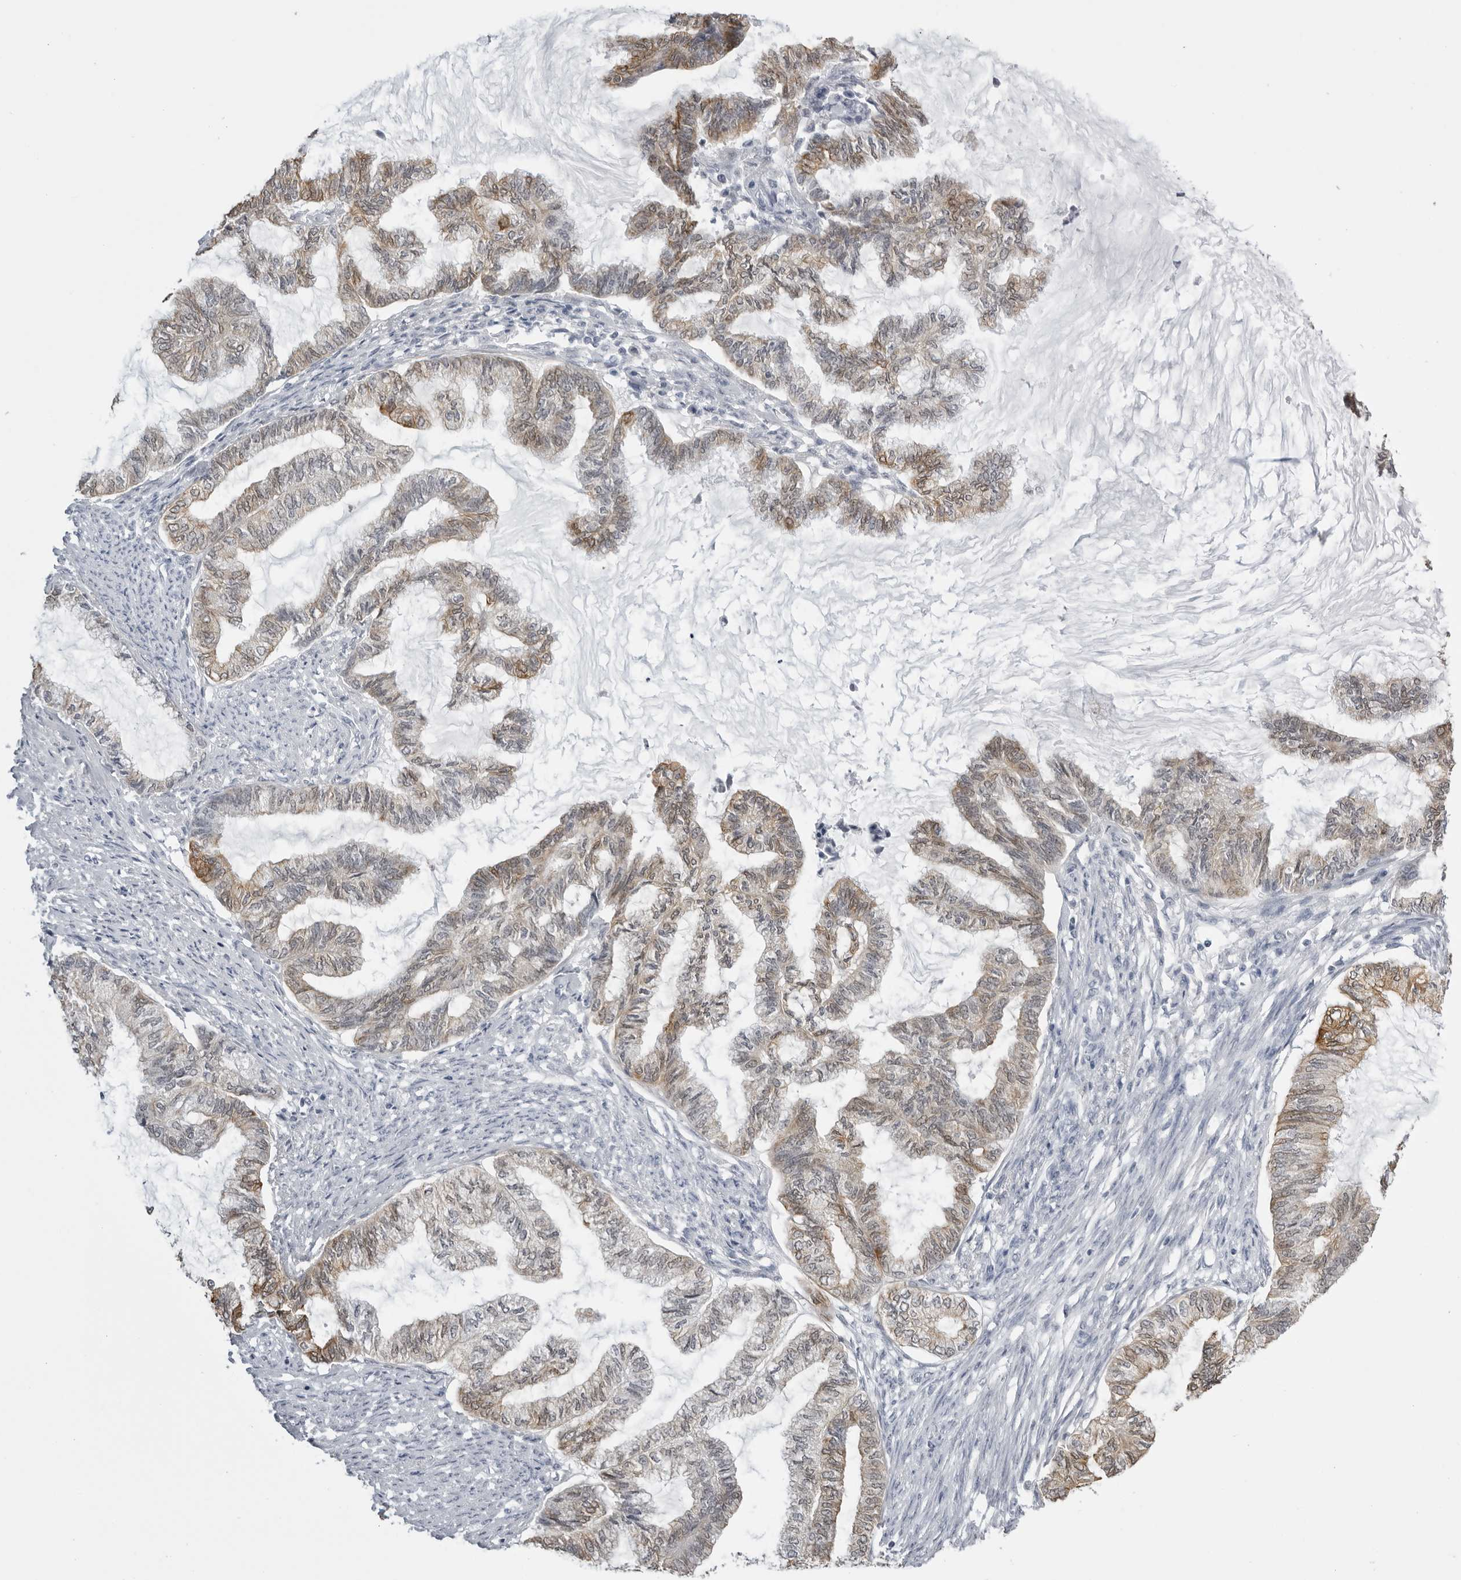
{"staining": {"intensity": "weak", "quantity": ">75%", "location": "cytoplasmic/membranous"}, "tissue": "endometrial cancer", "cell_type": "Tumor cells", "image_type": "cancer", "snomed": [{"axis": "morphology", "description": "Adenocarcinoma, NOS"}, {"axis": "topography", "description": "Endometrium"}], "caption": "An image showing weak cytoplasmic/membranous positivity in approximately >75% of tumor cells in endometrial cancer, as visualized by brown immunohistochemical staining.", "gene": "SERPINF2", "patient": {"sex": "female", "age": 86}}